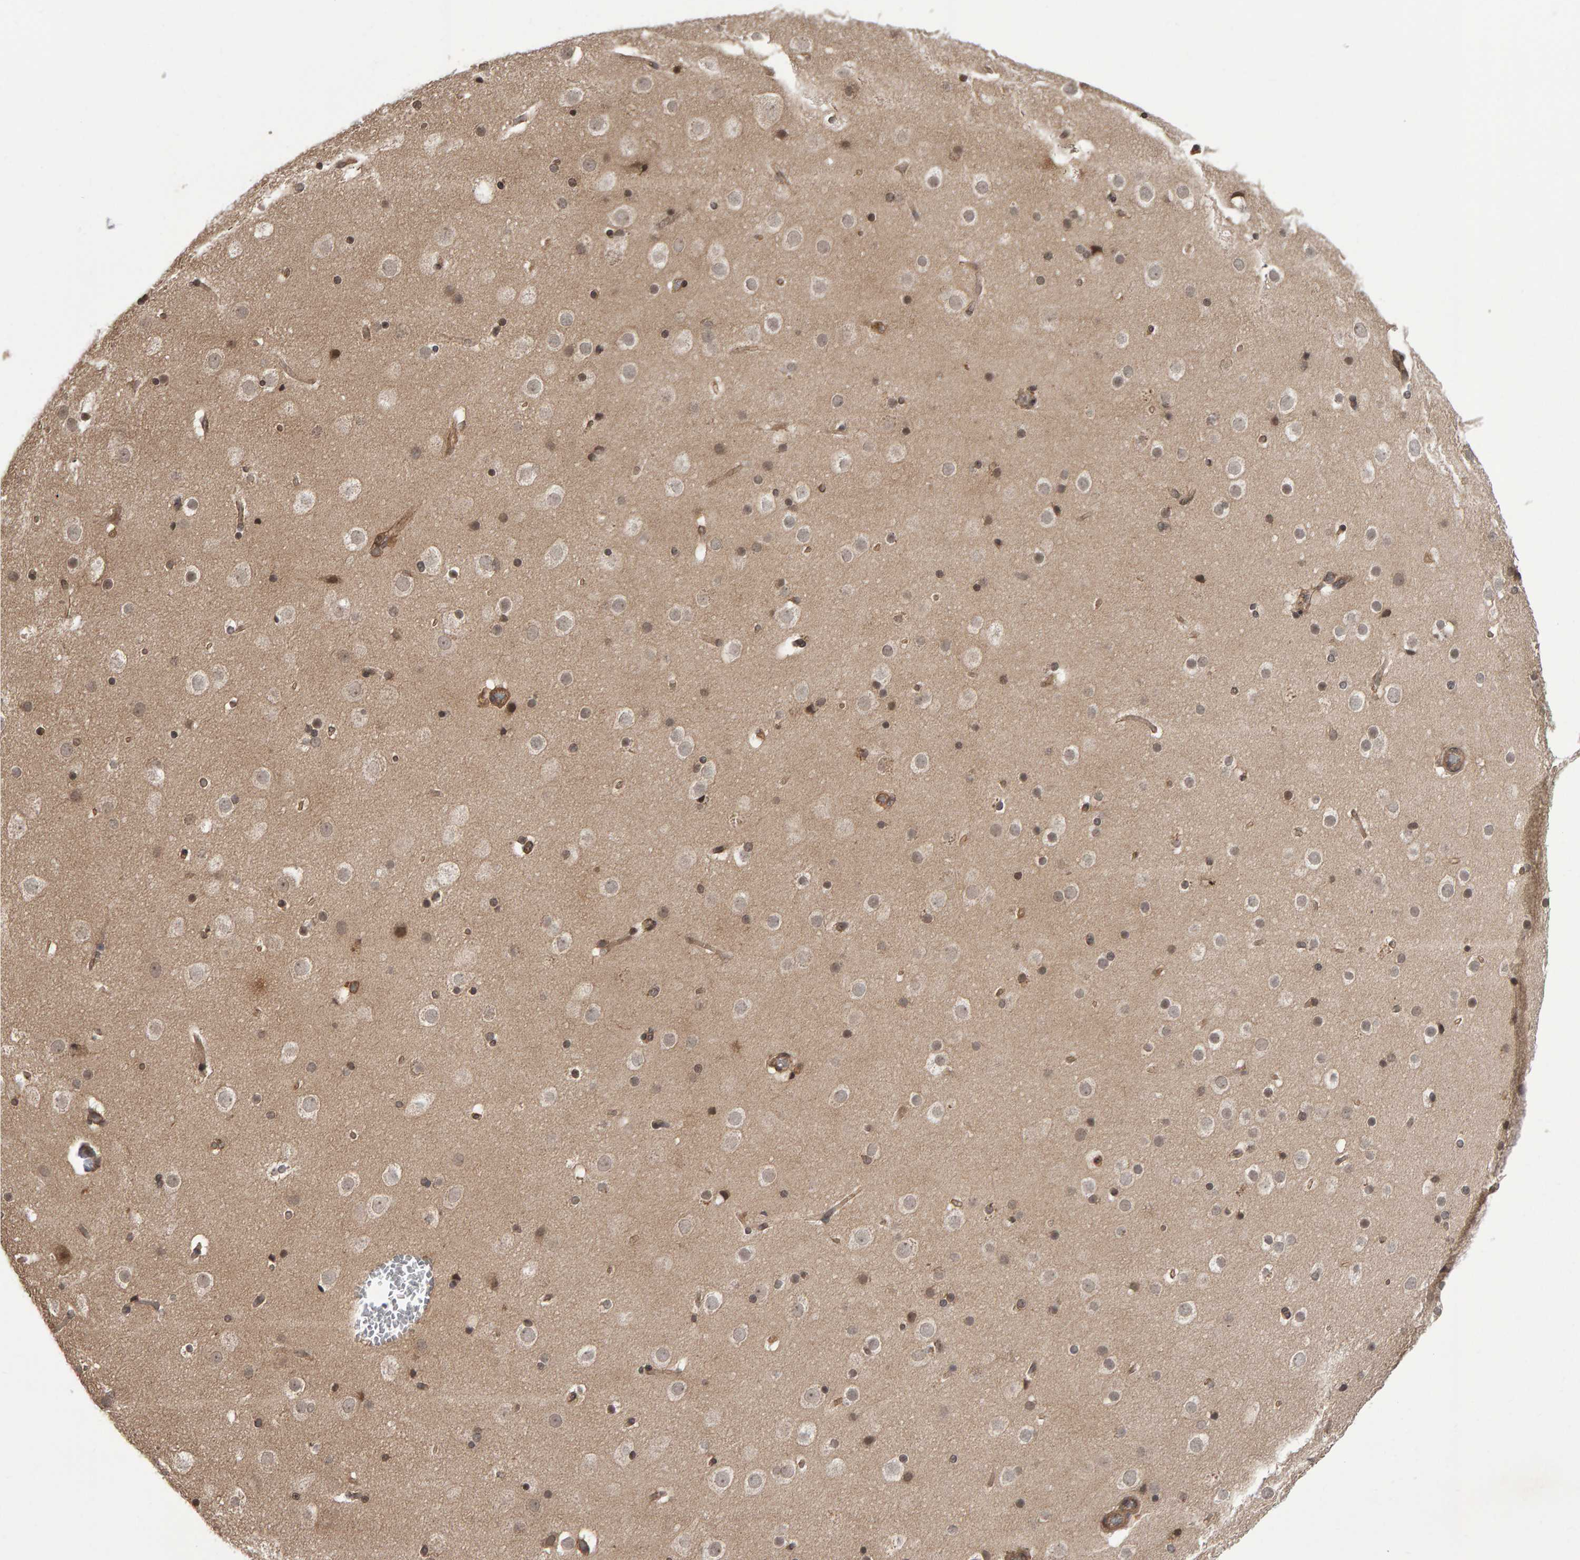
{"staining": {"intensity": "moderate", "quantity": "25%-75%", "location": "cytoplasmic/membranous"}, "tissue": "cerebral cortex", "cell_type": "Endothelial cells", "image_type": "normal", "snomed": [{"axis": "morphology", "description": "Normal tissue, NOS"}, {"axis": "topography", "description": "Cerebral cortex"}], "caption": "Brown immunohistochemical staining in unremarkable human cerebral cortex demonstrates moderate cytoplasmic/membranous positivity in approximately 25%-75% of endothelial cells.", "gene": "SCRIB", "patient": {"sex": "male", "age": 57}}